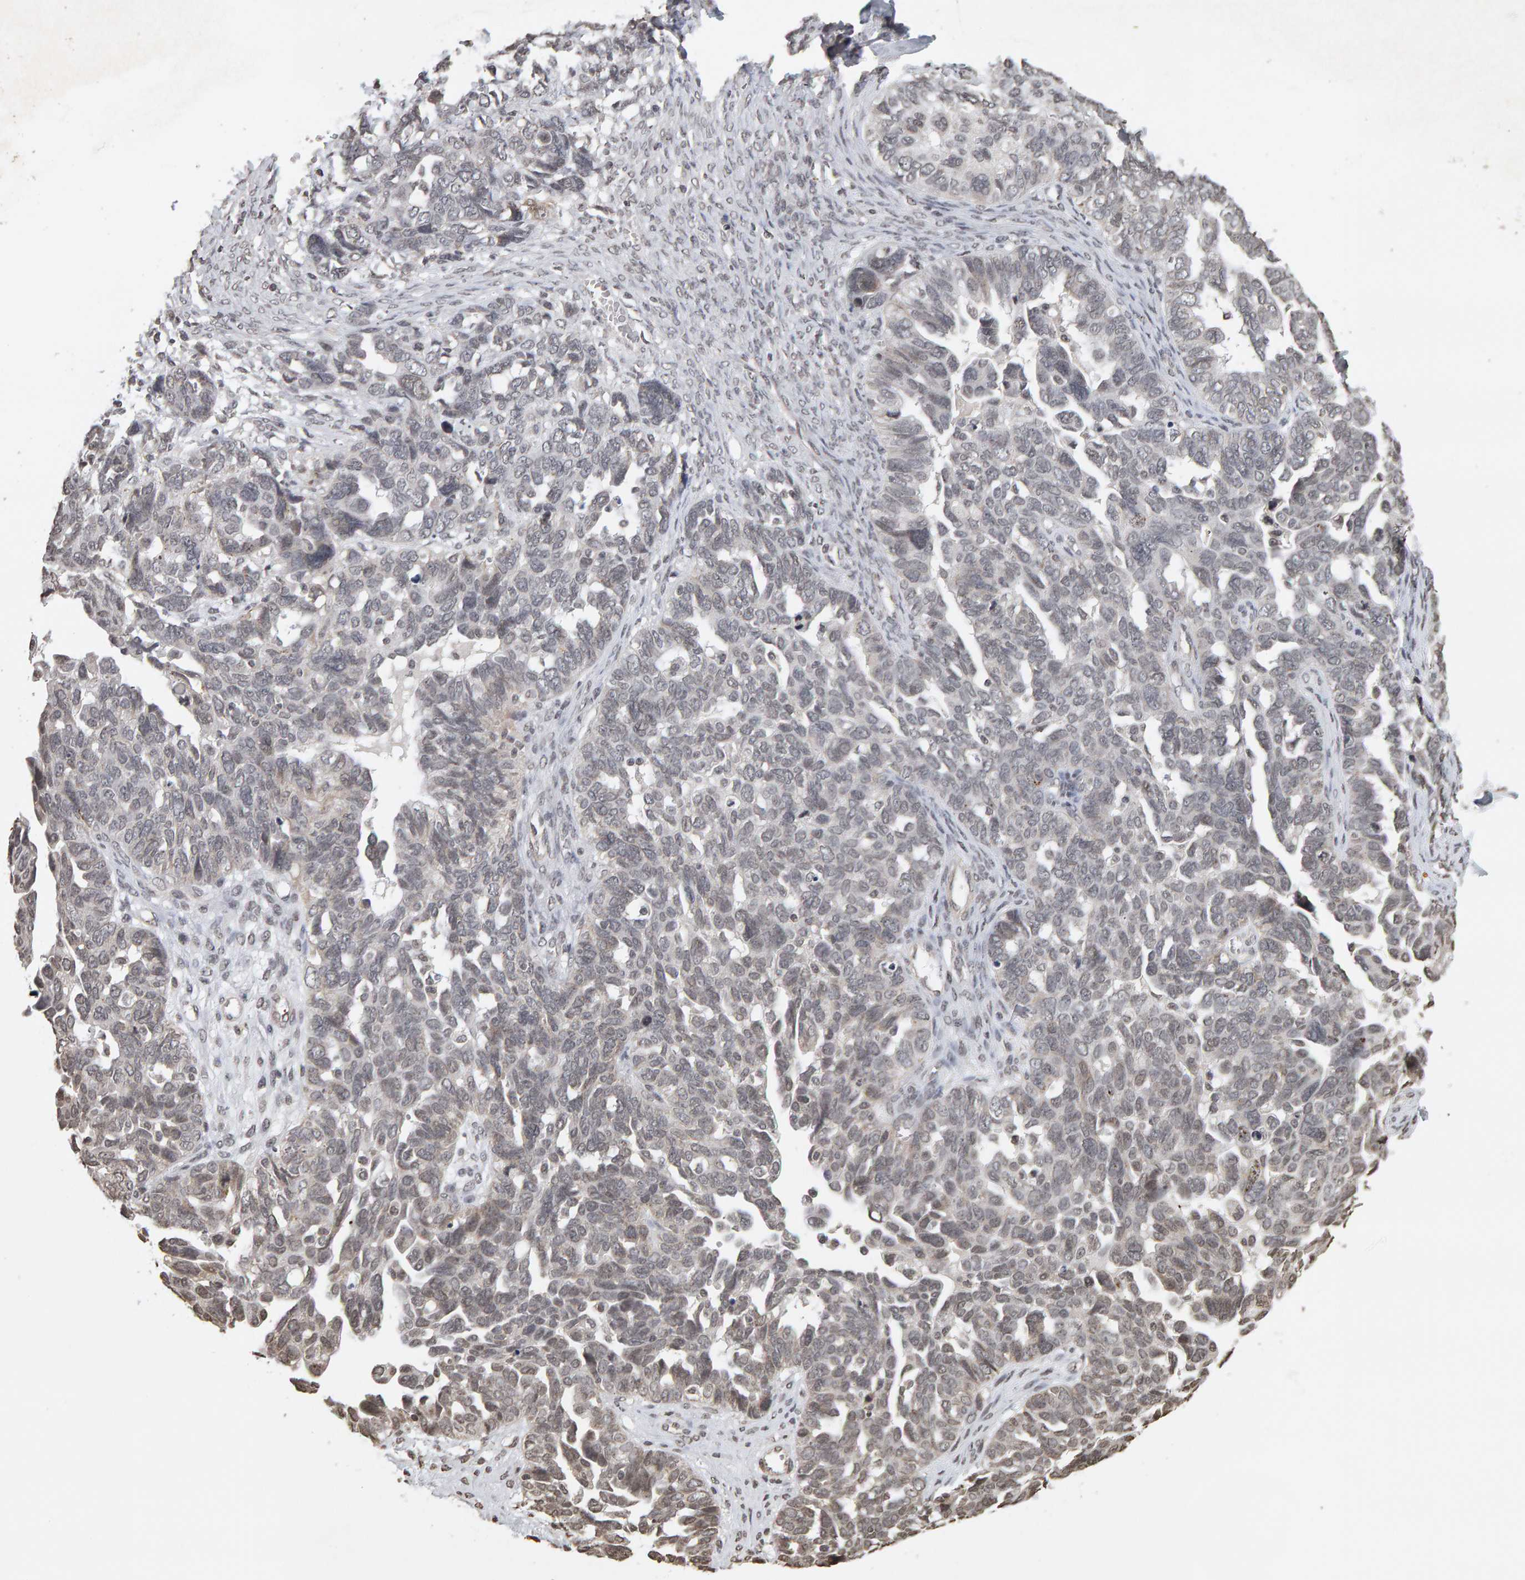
{"staining": {"intensity": "weak", "quantity": "<25%", "location": "nuclear"}, "tissue": "ovarian cancer", "cell_type": "Tumor cells", "image_type": "cancer", "snomed": [{"axis": "morphology", "description": "Cystadenocarcinoma, serous, NOS"}, {"axis": "topography", "description": "Ovary"}], "caption": "An immunohistochemistry image of ovarian cancer (serous cystadenocarcinoma) is shown. There is no staining in tumor cells of ovarian cancer (serous cystadenocarcinoma).", "gene": "AFF4", "patient": {"sex": "female", "age": 79}}